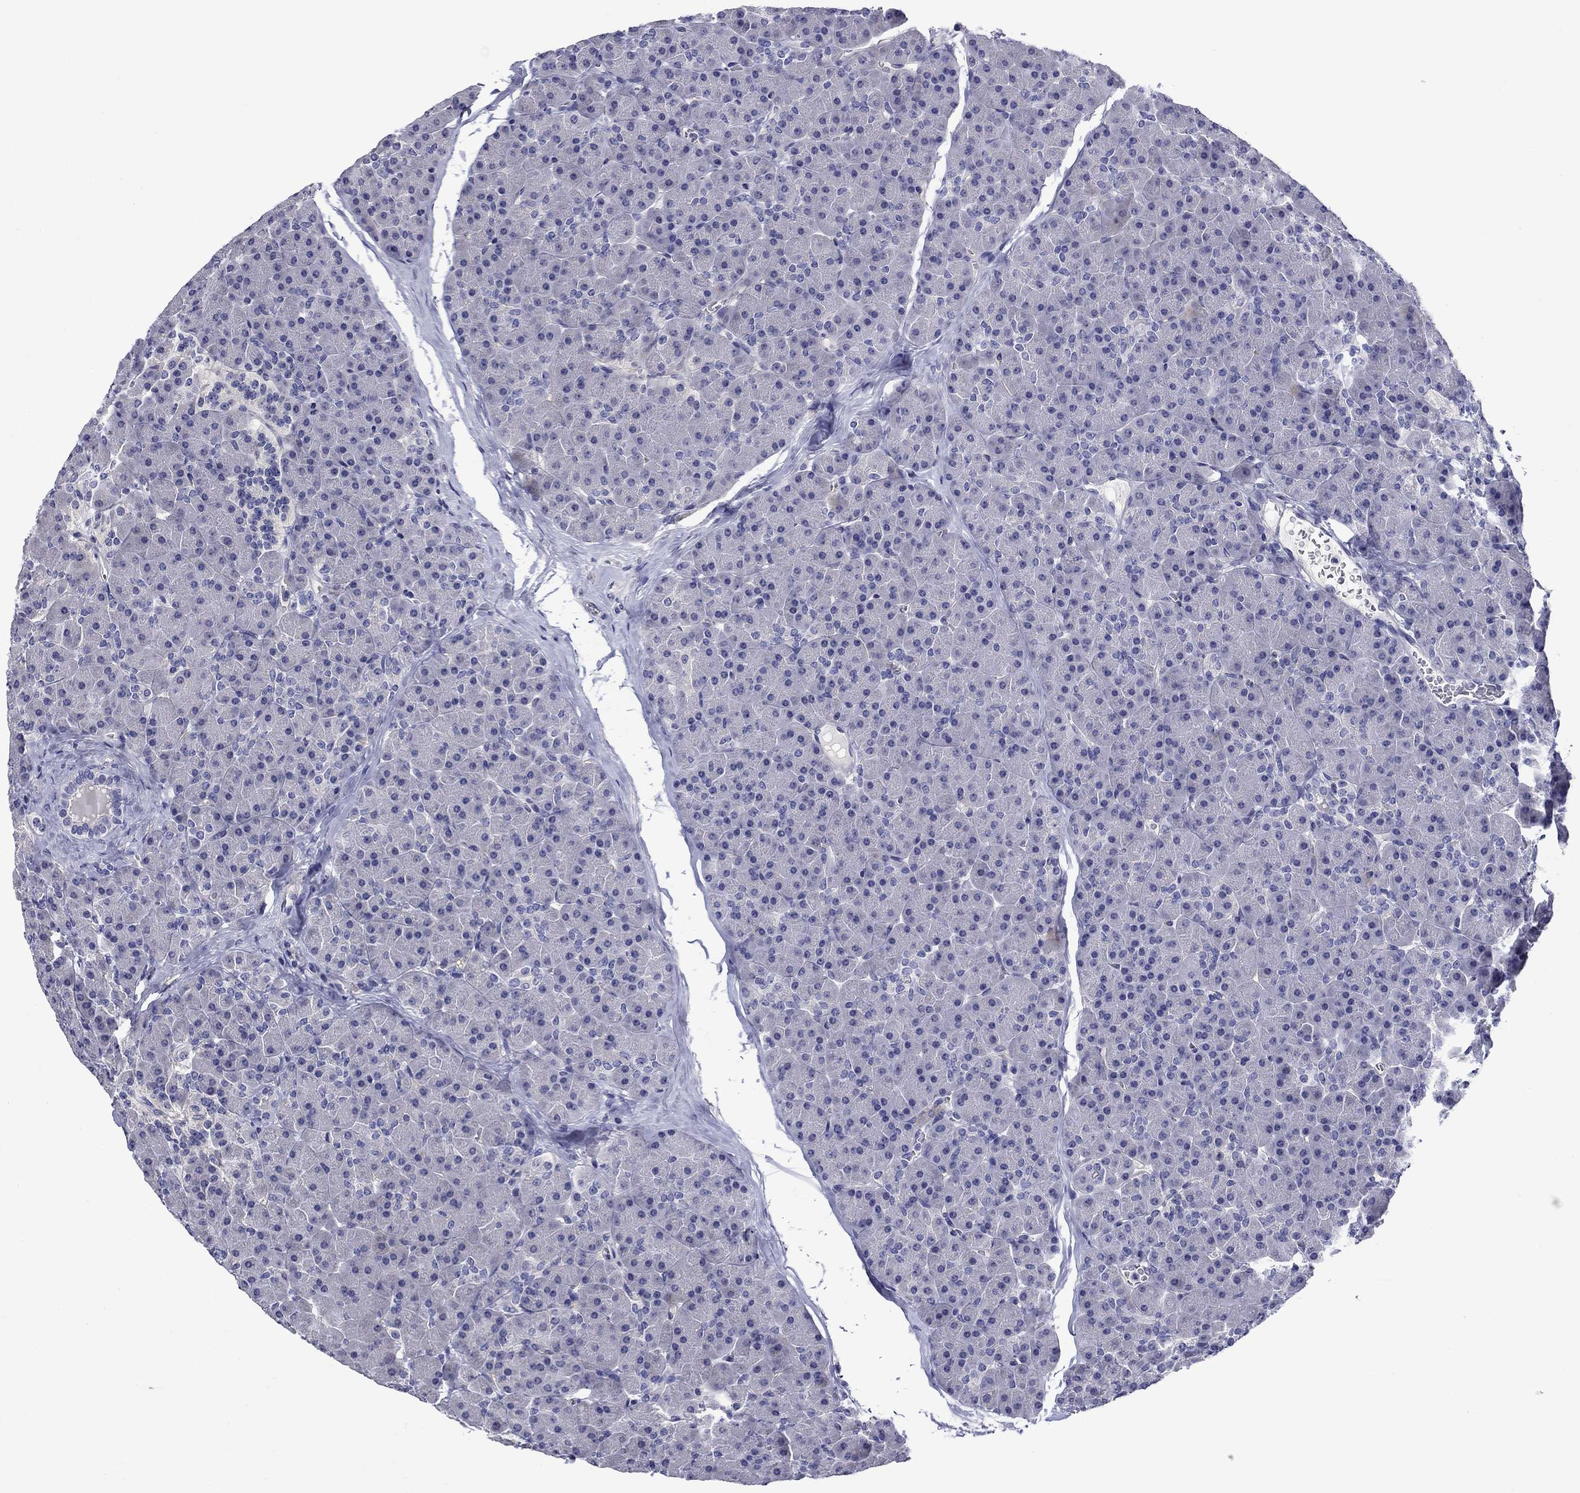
{"staining": {"intensity": "negative", "quantity": "none", "location": "none"}, "tissue": "pancreas", "cell_type": "Exocrine glandular cells", "image_type": "normal", "snomed": [{"axis": "morphology", "description": "Normal tissue, NOS"}, {"axis": "topography", "description": "Pancreas"}], "caption": "This is an immunohistochemistry histopathology image of benign human pancreas. There is no expression in exocrine glandular cells.", "gene": "CNDP1", "patient": {"sex": "female", "age": 44}}